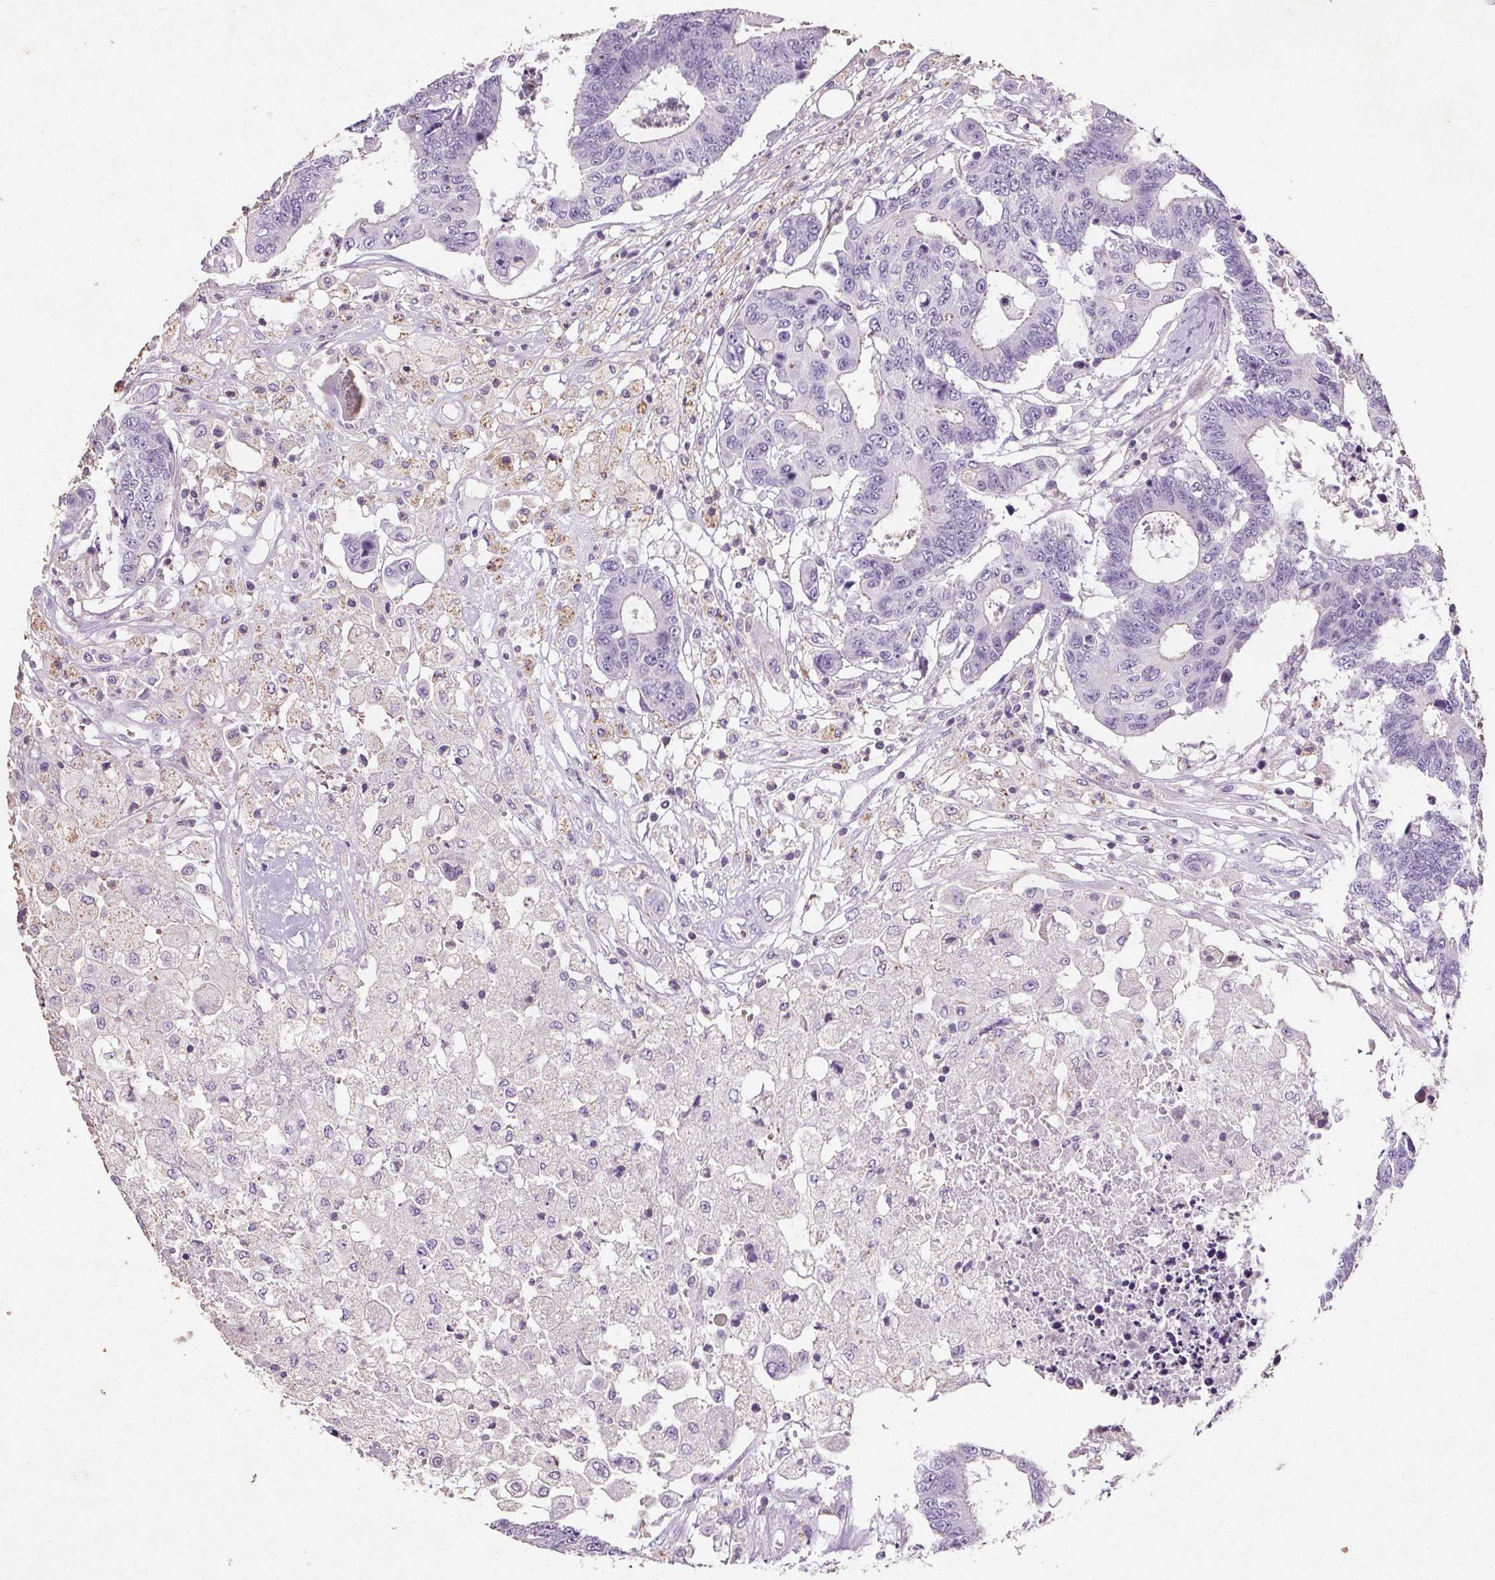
{"staining": {"intensity": "negative", "quantity": "none", "location": "none"}, "tissue": "colorectal cancer", "cell_type": "Tumor cells", "image_type": "cancer", "snomed": [{"axis": "morphology", "description": "Adenocarcinoma, NOS"}, {"axis": "topography", "description": "Colon"}], "caption": "DAB immunohistochemical staining of human colorectal adenocarcinoma shows no significant expression in tumor cells.", "gene": "C19orf84", "patient": {"sex": "female", "age": 48}}